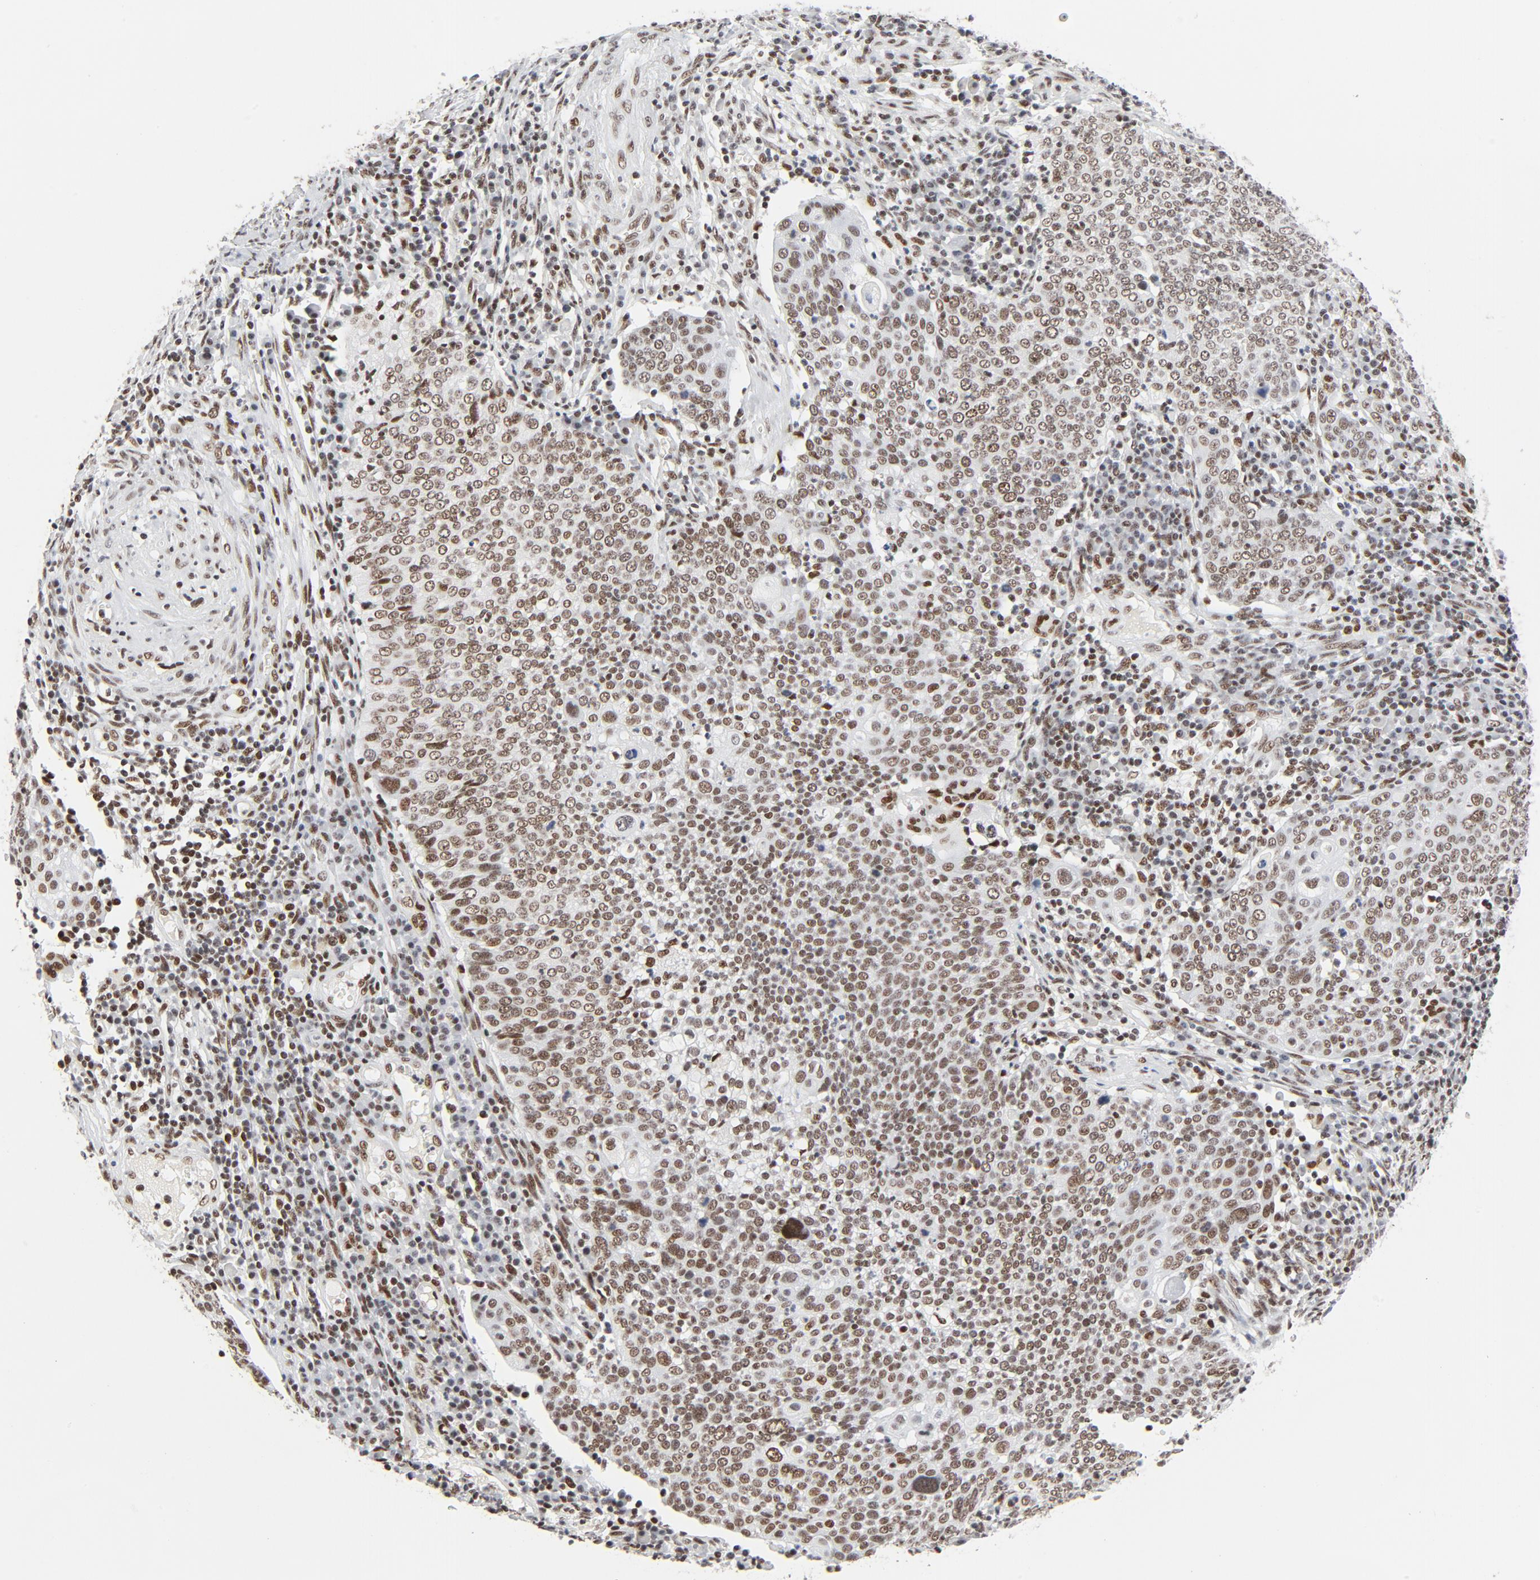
{"staining": {"intensity": "moderate", "quantity": ">75%", "location": "nuclear"}, "tissue": "cervical cancer", "cell_type": "Tumor cells", "image_type": "cancer", "snomed": [{"axis": "morphology", "description": "Squamous cell carcinoma, NOS"}, {"axis": "topography", "description": "Cervix"}], "caption": "Immunohistochemical staining of cervical cancer displays medium levels of moderate nuclear protein positivity in approximately >75% of tumor cells.", "gene": "GTF2H1", "patient": {"sex": "female", "age": 40}}